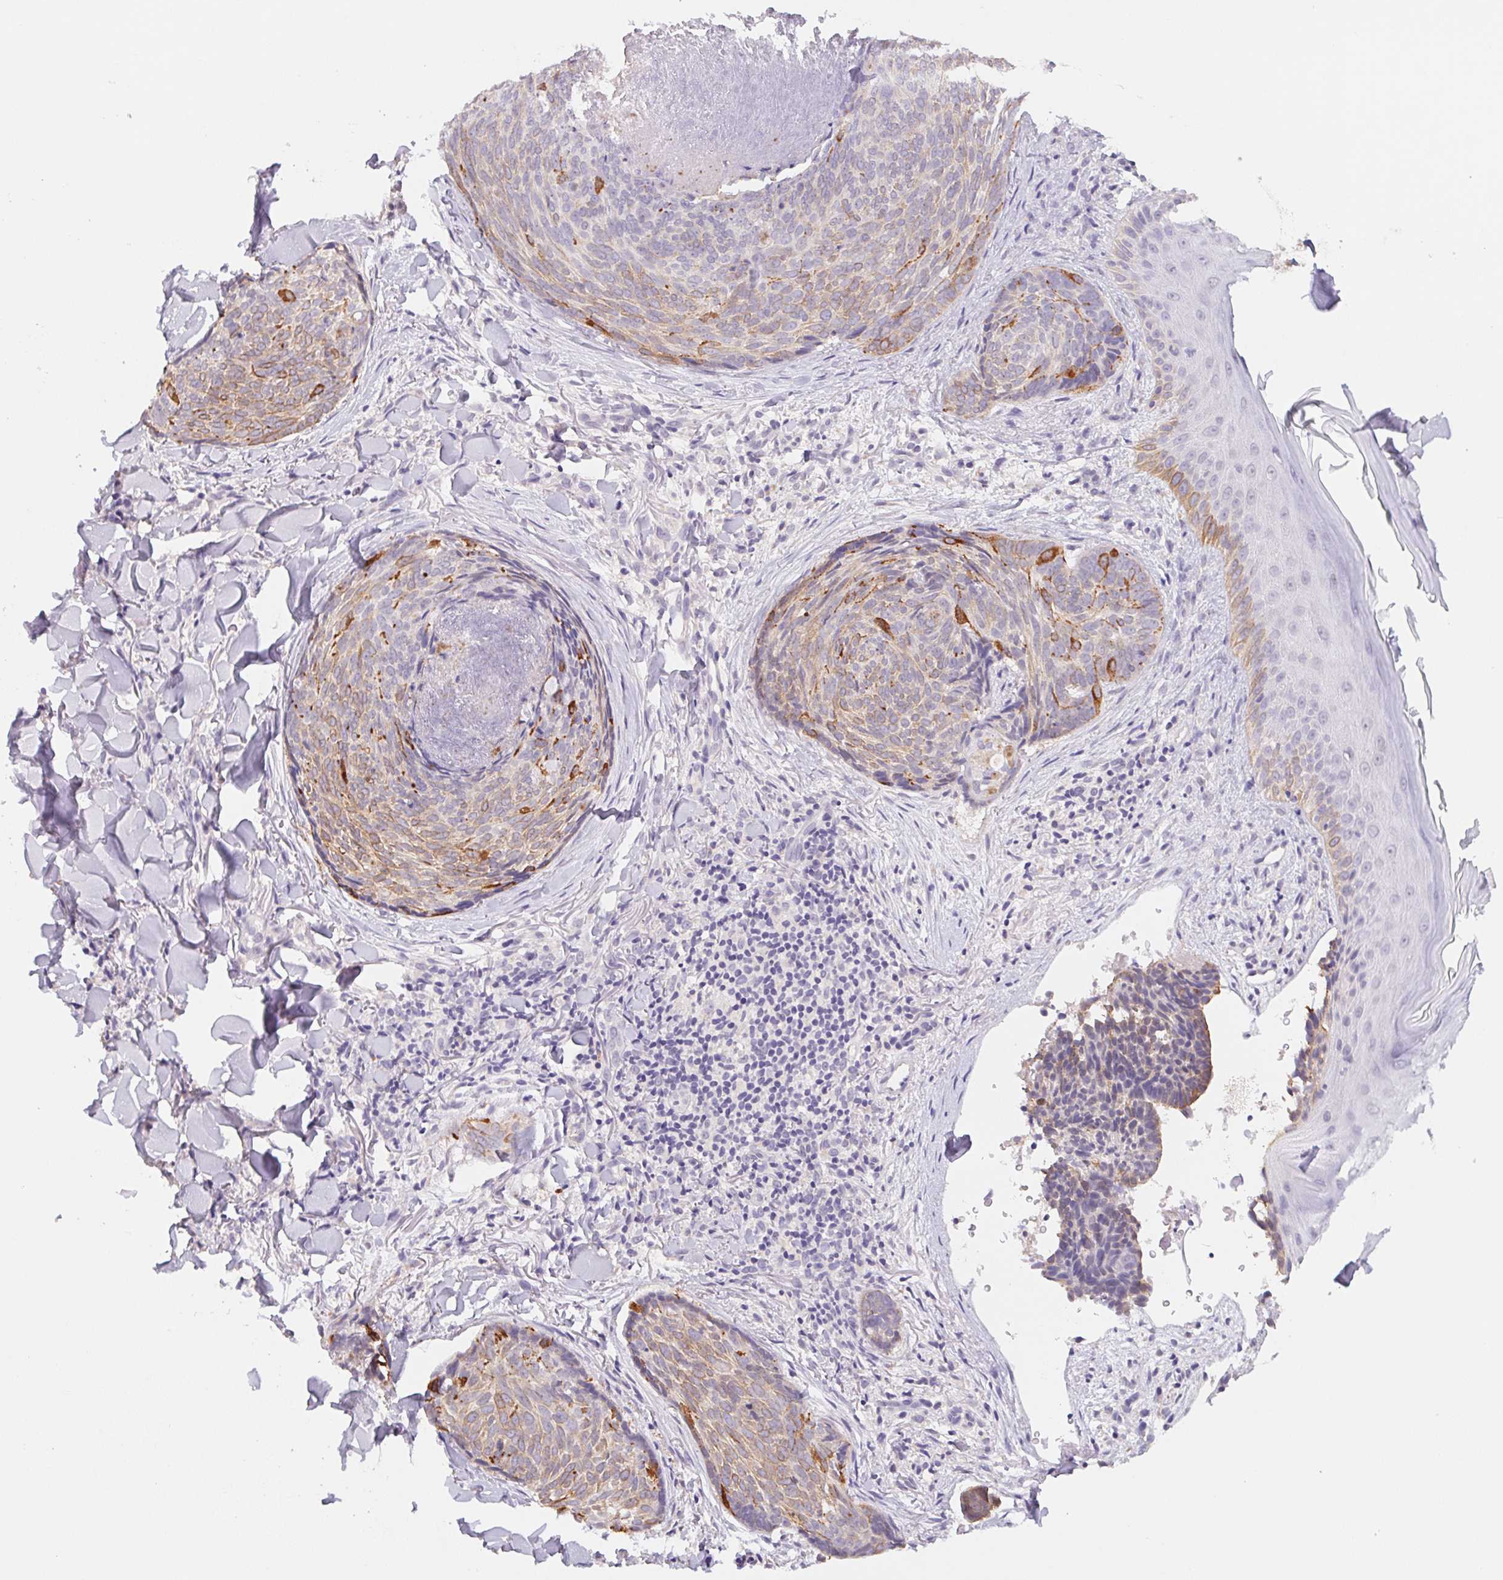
{"staining": {"intensity": "weak", "quantity": "25%-75%", "location": "cytoplasmic/membranous"}, "tissue": "skin cancer", "cell_type": "Tumor cells", "image_type": "cancer", "snomed": [{"axis": "morphology", "description": "Basal cell carcinoma"}, {"axis": "topography", "description": "Skin"}], "caption": "Human skin basal cell carcinoma stained with a brown dye reveals weak cytoplasmic/membranous positive expression in about 25%-75% of tumor cells.", "gene": "PNMA8B", "patient": {"sex": "female", "age": 82}}